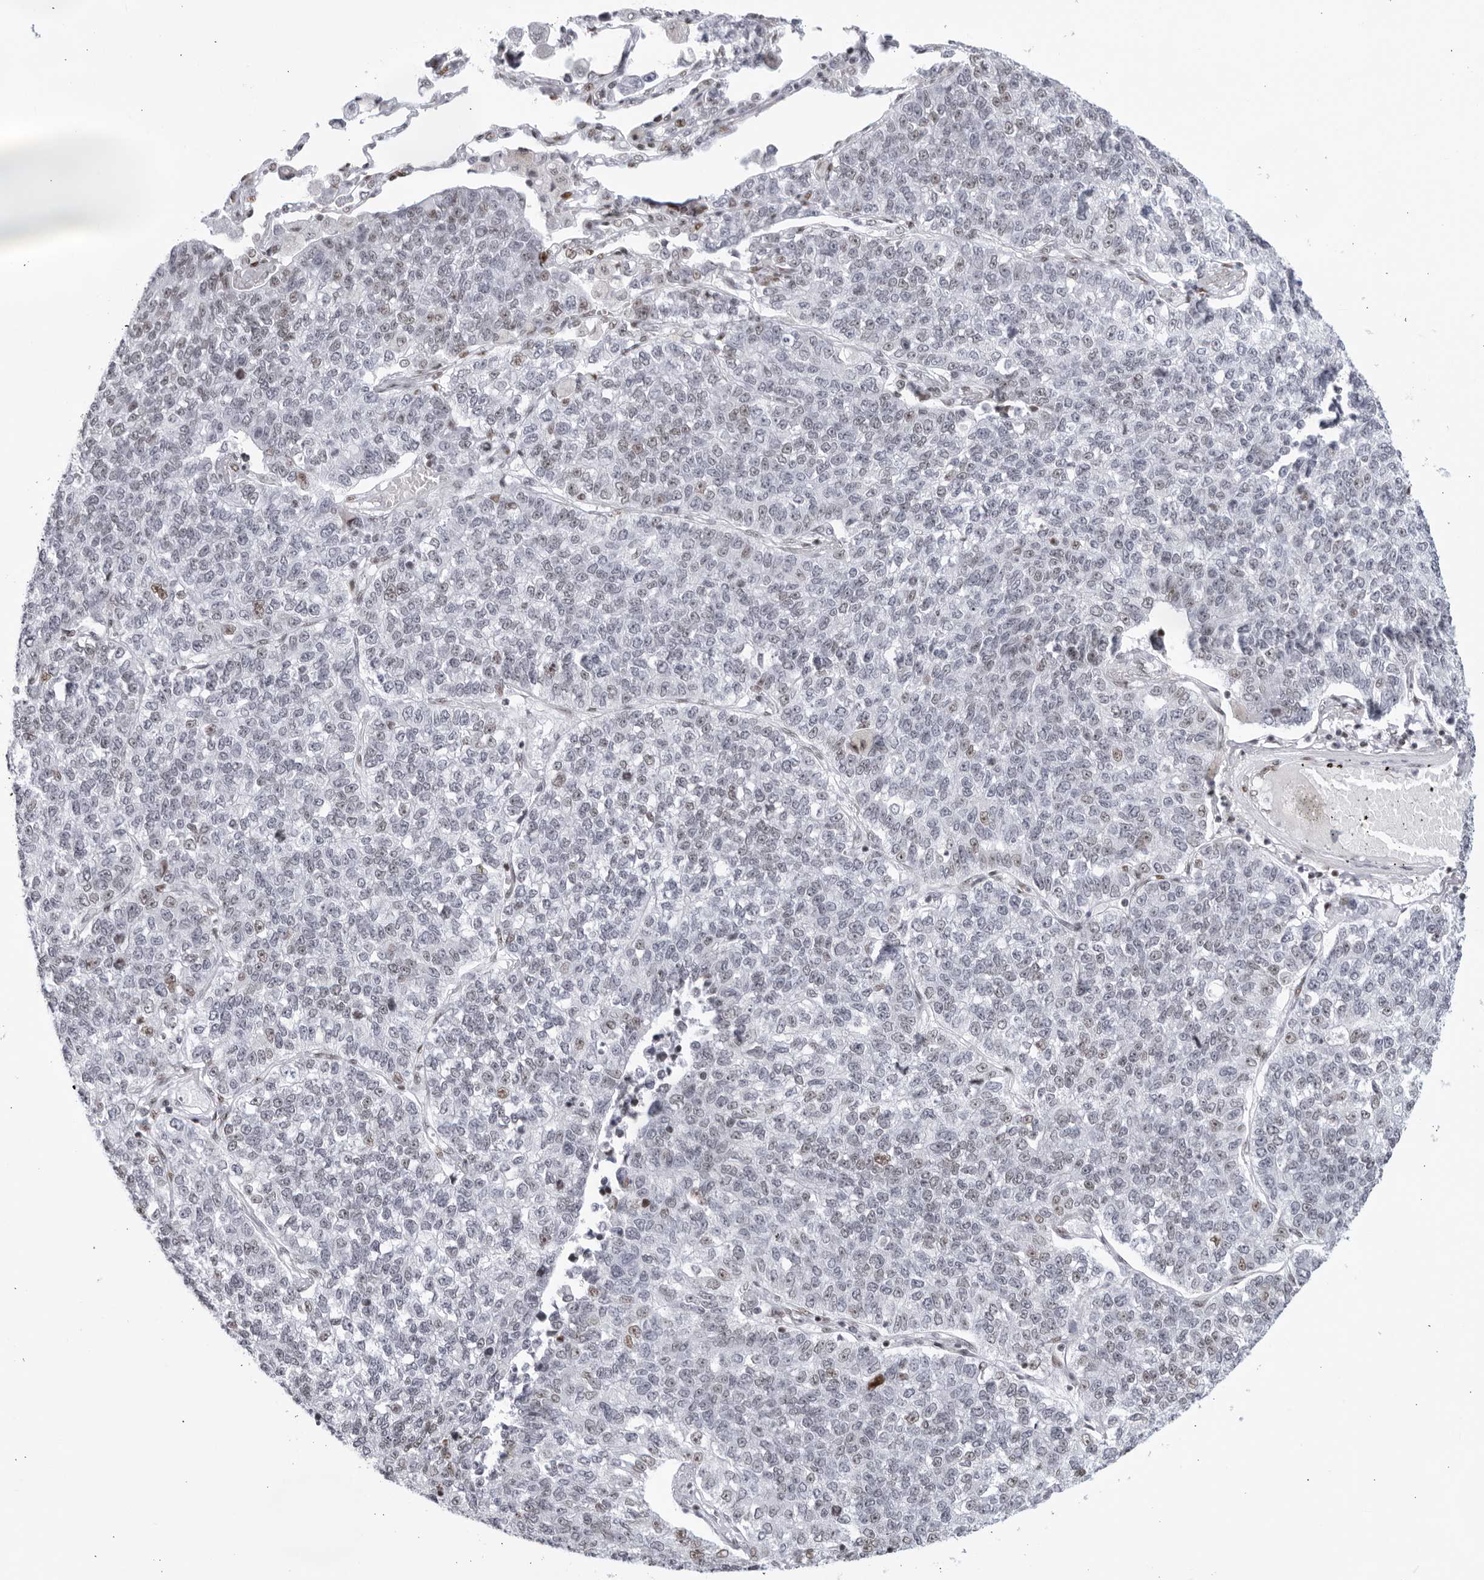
{"staining": {"intensity": "moderate", "quantity": "<25%", "location": "nuclear"}, "tissue": "lung cancer", "cell_type": "Tumor cells", "image_type": "cancer", "snomed": [{"axis": "morphology", "description": "Adenocarcinoma, NOS"}, {"axis": "topography", "description": "Lung"}], "caption": "There is low levels of moderate nuclear expression in tumor cells of lung adenocarcinoma, as demonstrated by immunohistochemical staining (brown color).", "gene": "HP1BP3", "patient": {"sex": "male", "age": 49}}